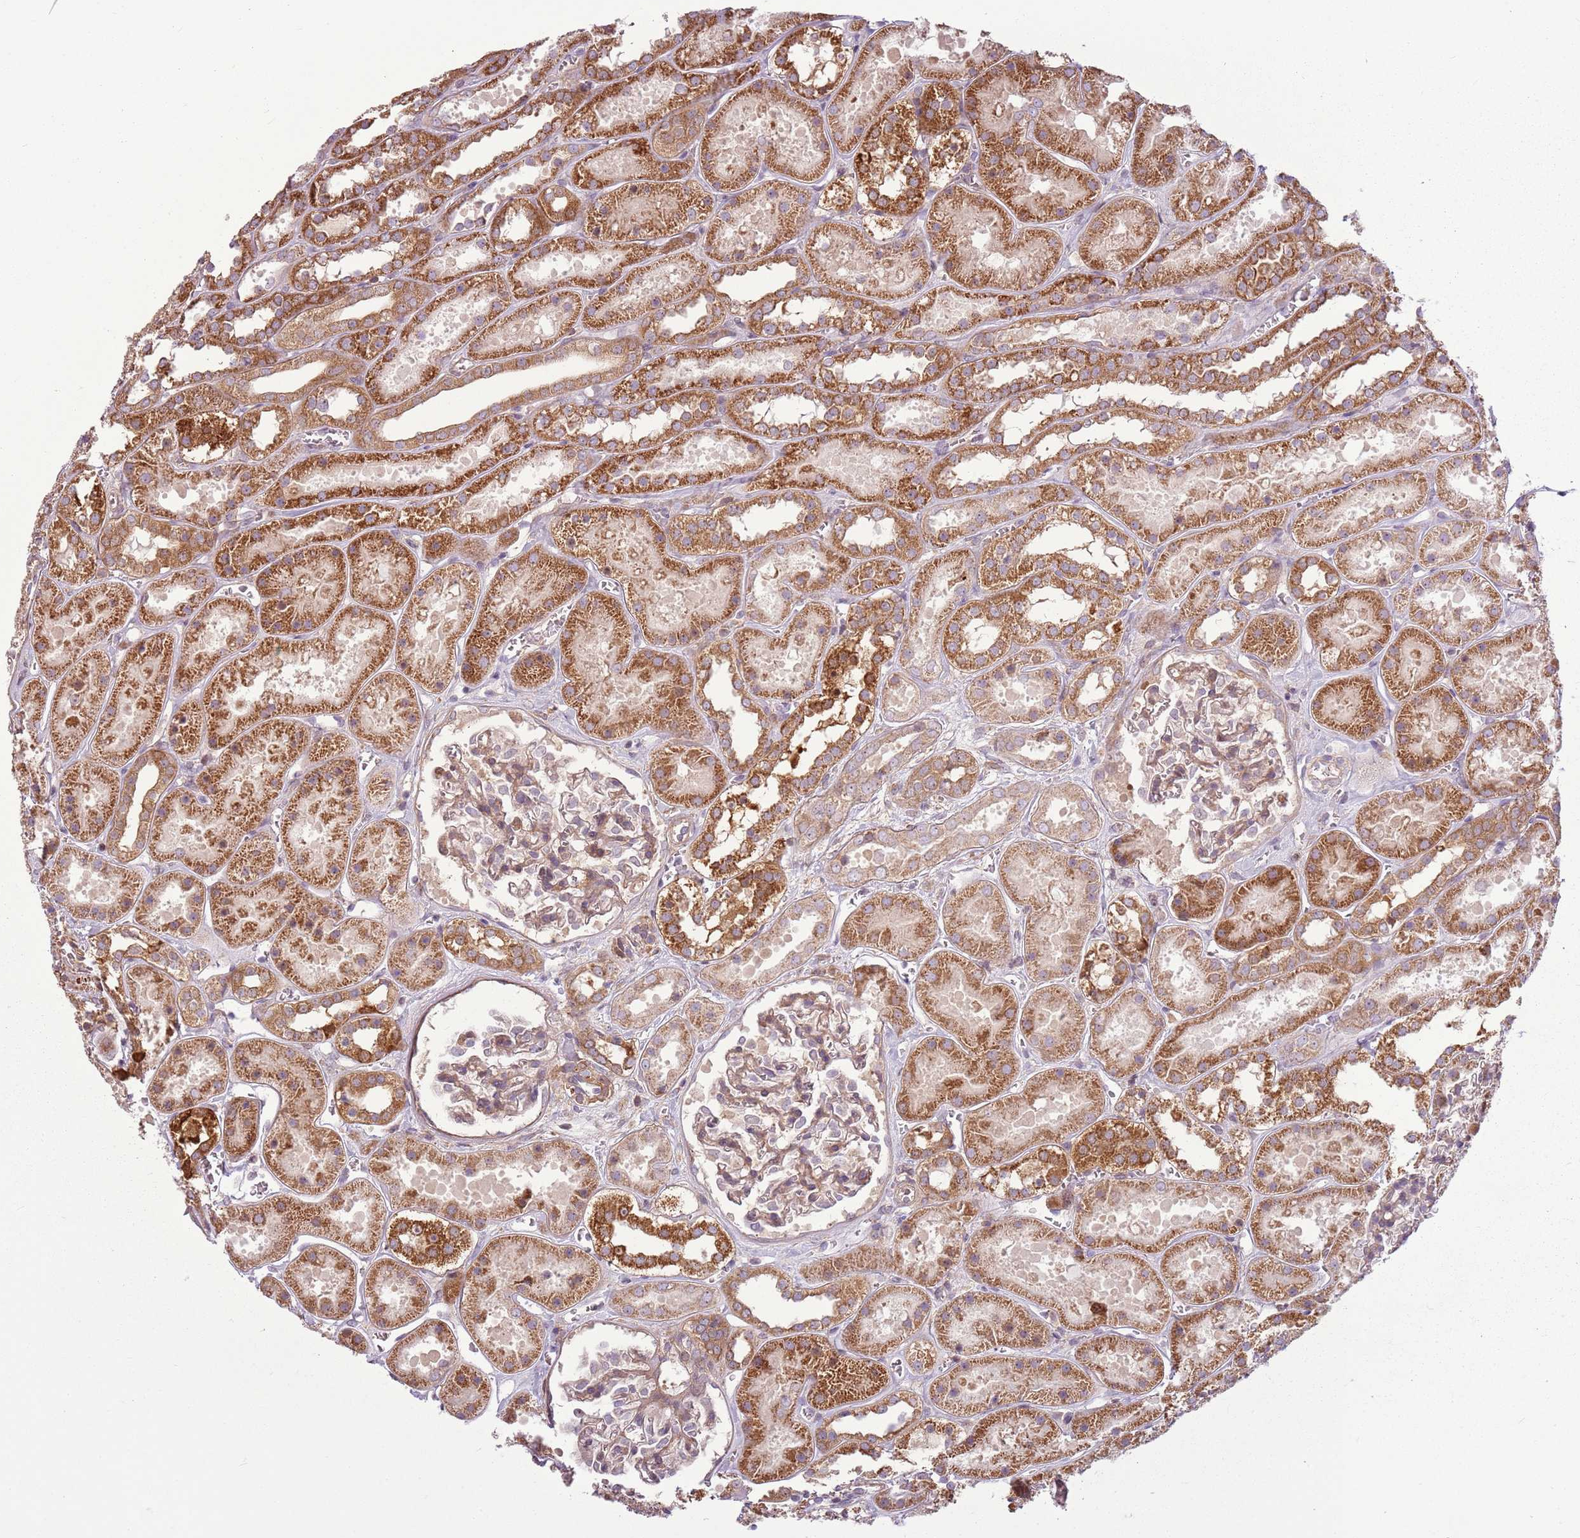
{"staining": {"intensity": "moderate", "quantity": "25%-75%", "location": "cytoplasmic/membranous"}, "tissue": "kidney", "cell_type": "Cells in glomeruli", "image_type": "normal", "snomed": [{"axis": "morphology", "description": "Normal tissue, NOS"}, {"axis": "topography", "description": "Kidney"}], "caption": "Immunohistochemistry histopathology image of benign kidney: kidney stained using IHC reveals medium levels of moderate protein expression localized specifically in the cytoplasmic/membranous of cells in glomeruli, appearing as a cytoplasmic/membranous brown color.", "gene": "RPL21", "patient": {"sex": "female", "age": 41}}